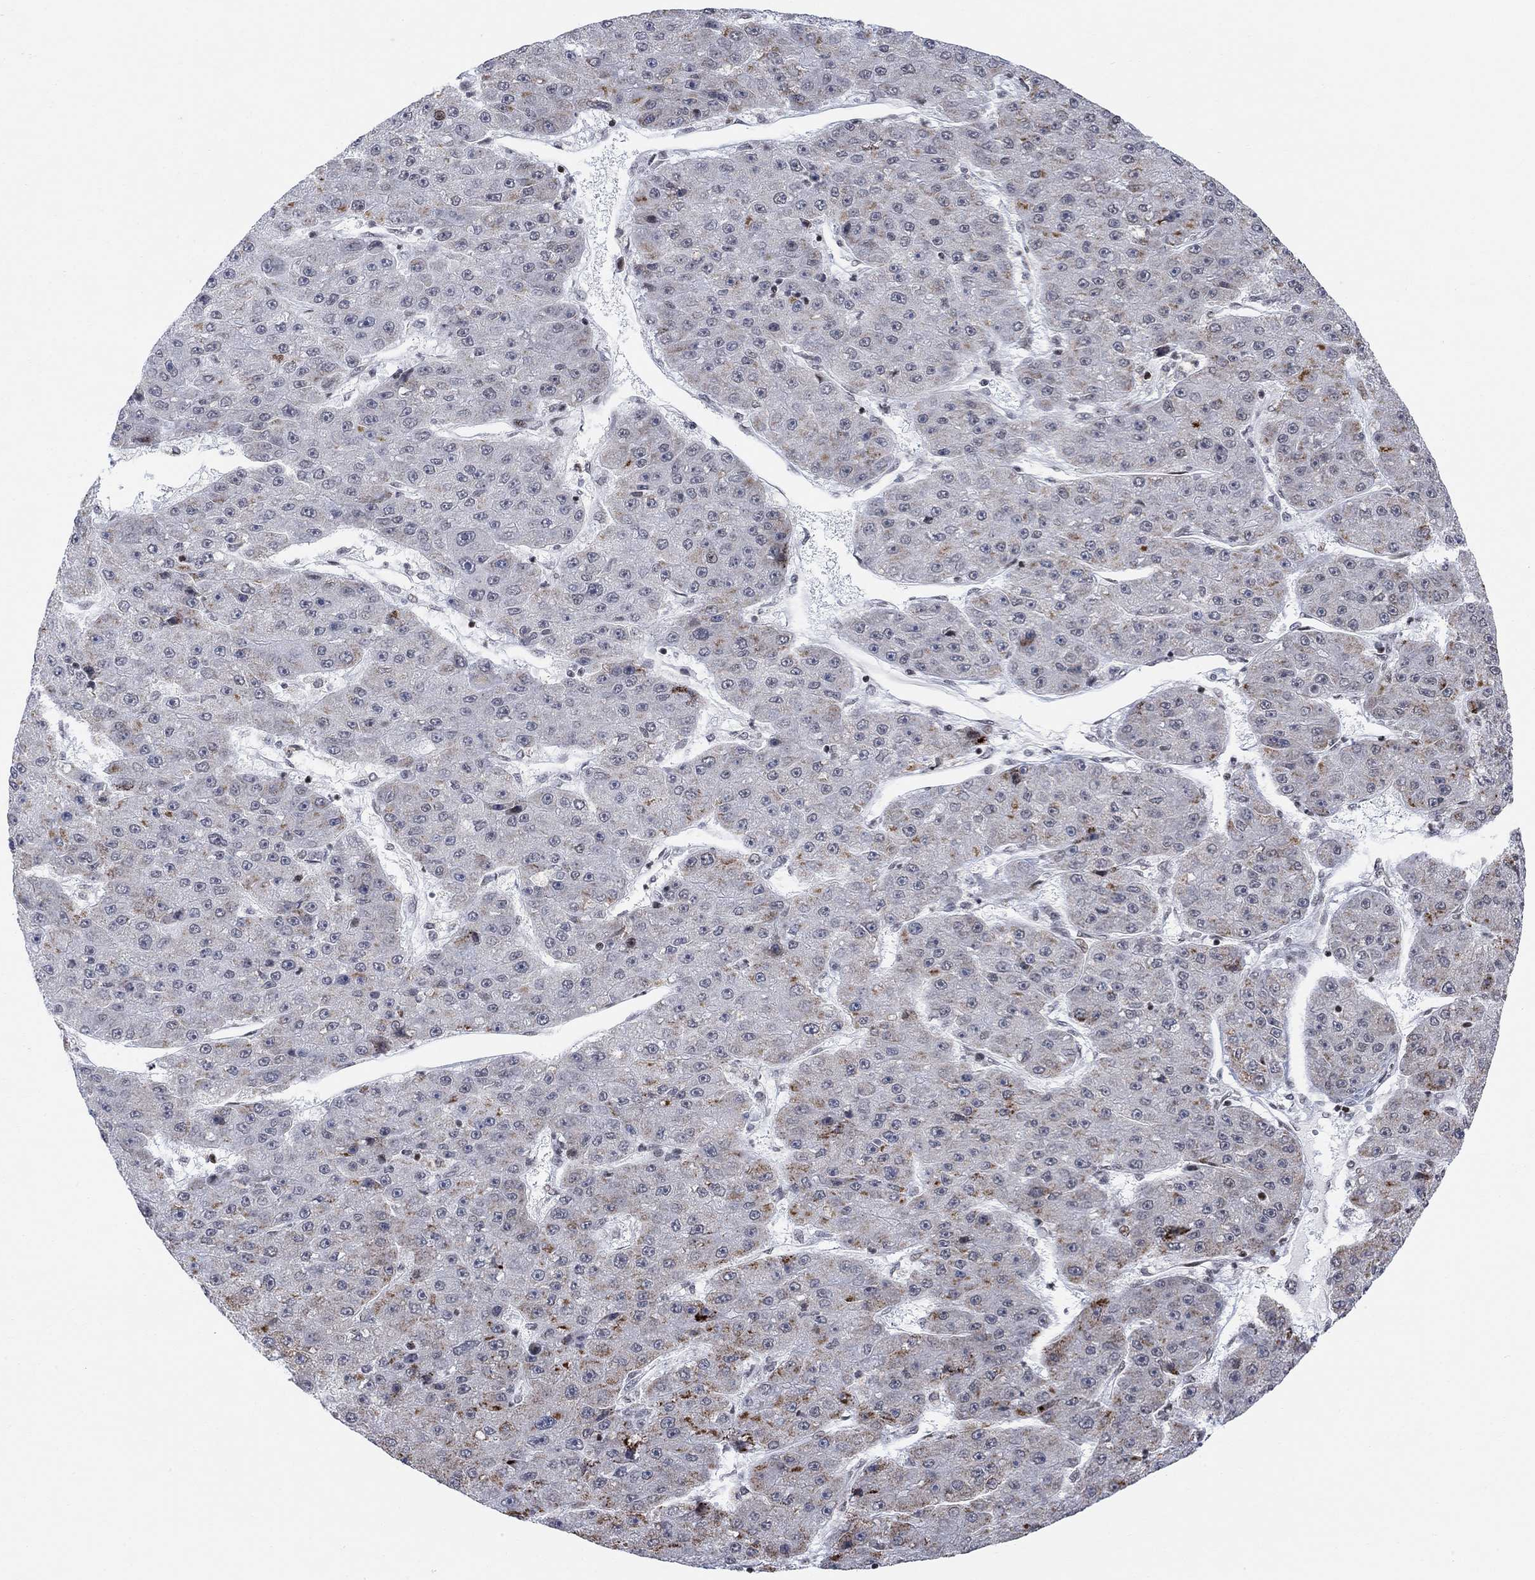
{"staining": {"intensity": "negative", "quantity": "none", "location": "none"}, "tissue": "liver cancer", "cell_type": "Tumor cells", "image_type": "cancer", "snomed": [{"axis": "morphology", "description": "Carcinoma, Hepatocellular, NOS"}, {"axis": "topography", "description": "Liver"}], "caption": "The IHC image has no significant expression in tumor cells of liver cancer tissue.", "gene": "ABHD14A", "patient": {"sex": "male", "age": 67}}